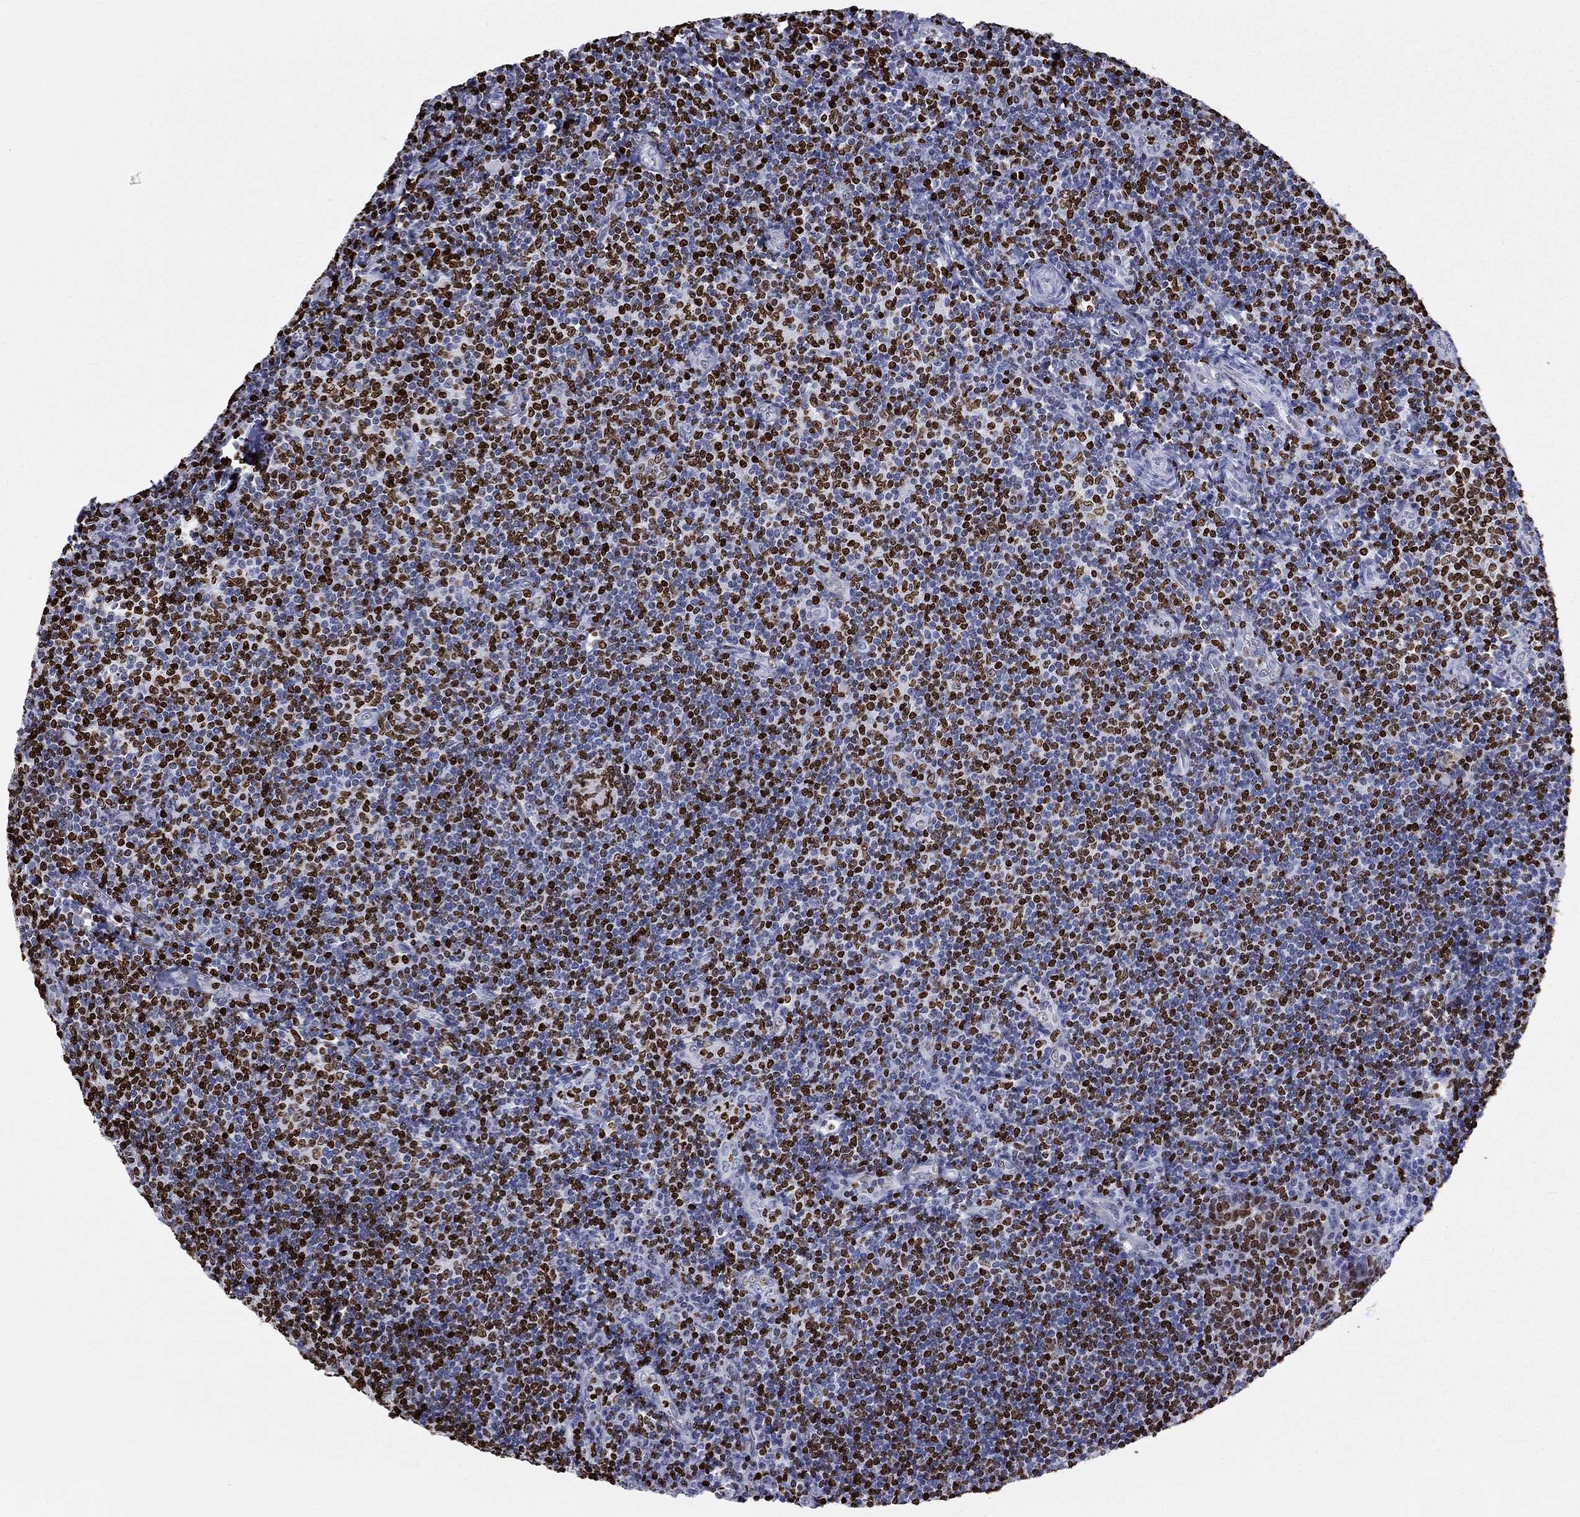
{"staining": {"intensity": "strong", "quantity": ">75%", "location": "nuclear"}, "tissue": "tonsil", "cell_type": "Germinal center cells", "image_type": "normal", "snomed": [{"axis": "morphology", "description": "Normal tissue, NOS"}, {"axis": "morphology", "description": "Inflammation, NOS"}, {"axis": "topography", "description": "Tonsil"}], "caption": "Immunohistochemistry (IHC) histopathology image of unremarkable tonsil: tonsil stained using immunohistochemistry (IHC) exhibits high levels of strong protein expression localized specifically in the nuclear of germinal center cells, appearing as a nuclear brown color.", "gene": "H1", "patient": {"sex": "female", "age": 31}}